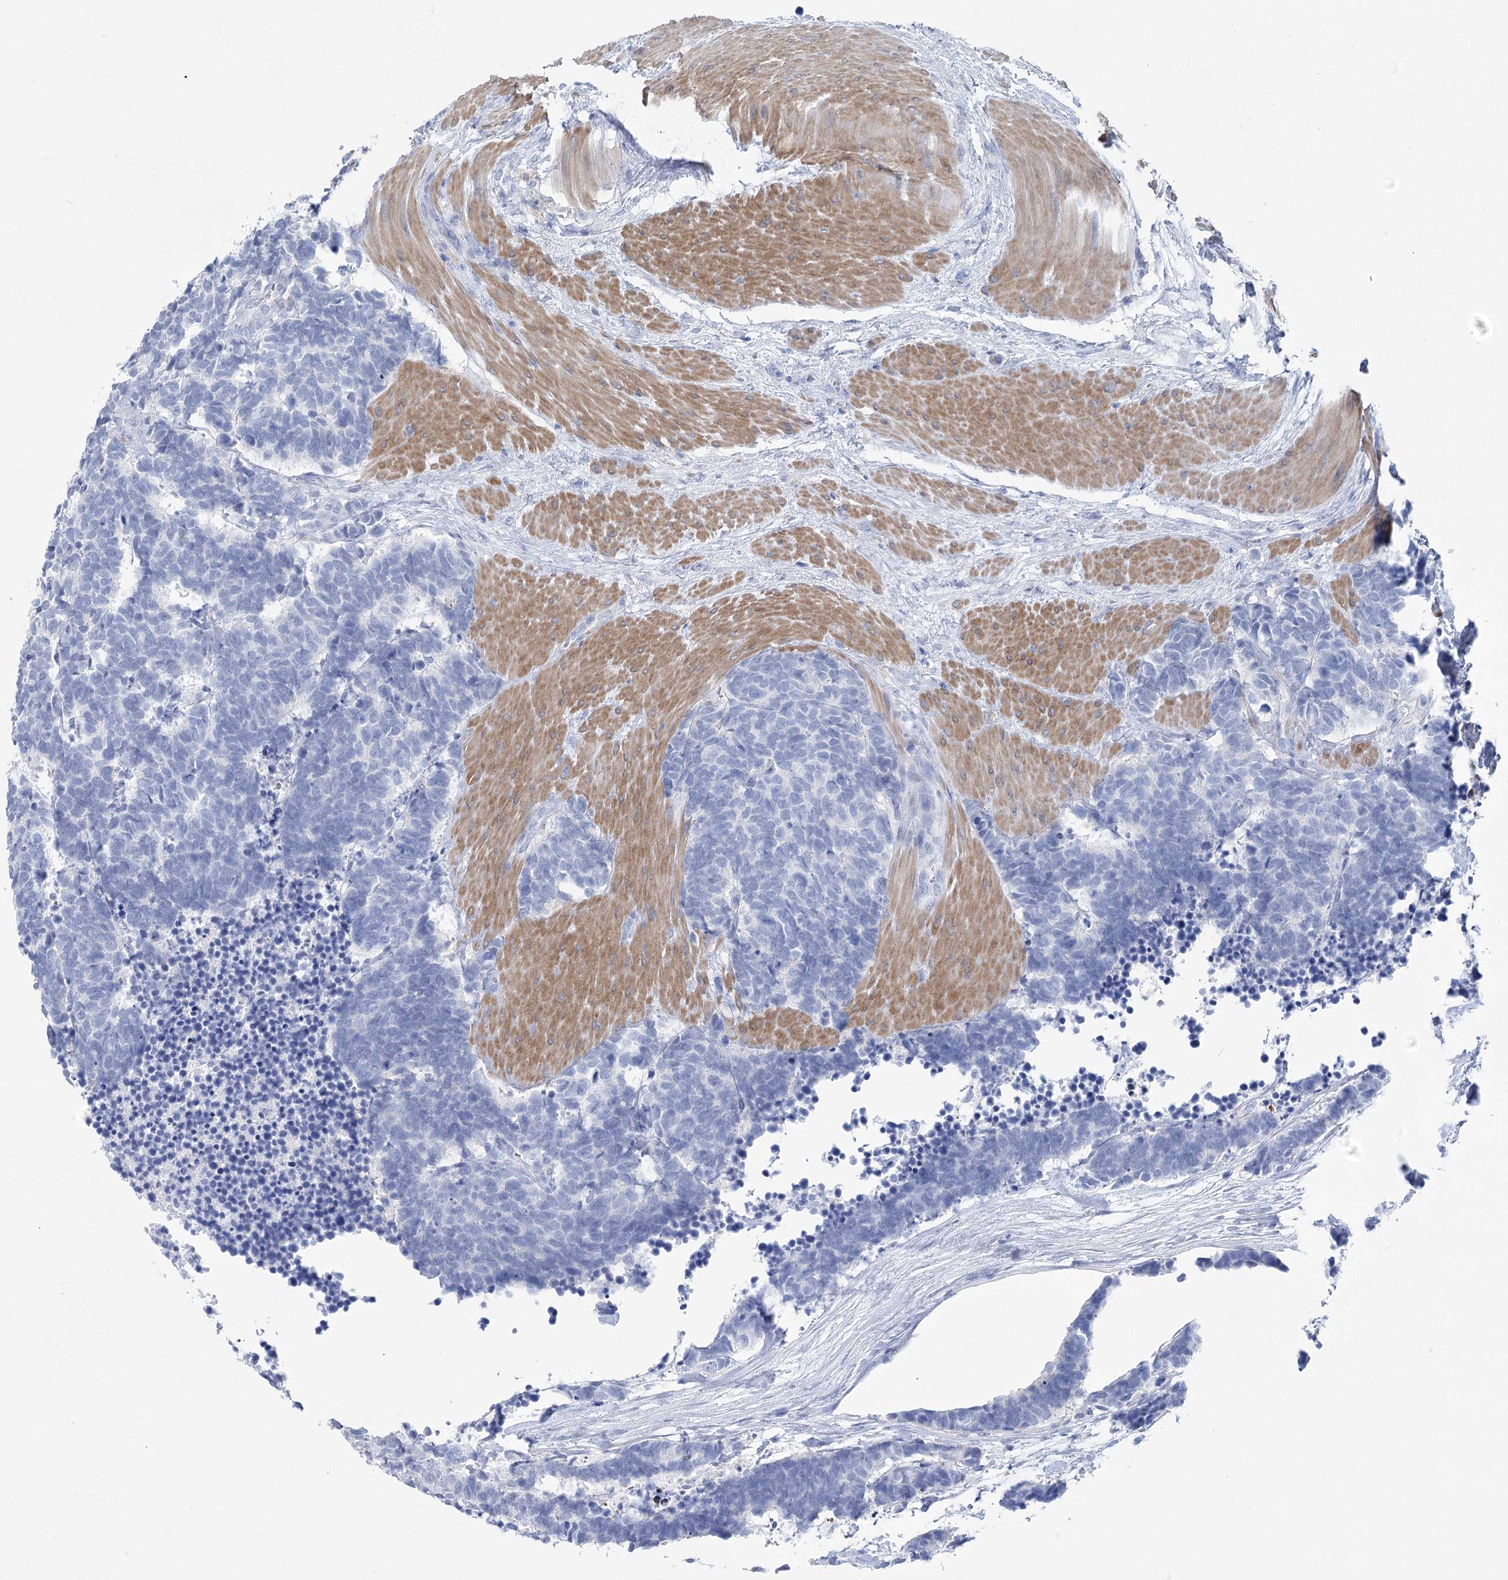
{"staining": {"intensity": "negative", "quantity": "none", "location": "none"}, "tissue": "carcinoid", "cell_type": "Tumor cells", "image_type": "cancer", "snomed": [{"axis": "morphology", "description": "Carcinoma, NOS"}, {"axis": "morphology", "description": "Carcinoid, malignant, NOS"}, {"axis": "topography", "description": "Urinary bladder"}], "caption": "Immunohistochemical staining of carcinoid reveals no significant staining in tumor cells. Nuclei are stained in blue.", "gene": "PCDHA1", "patient": {"sex": "male", "age": 57}}